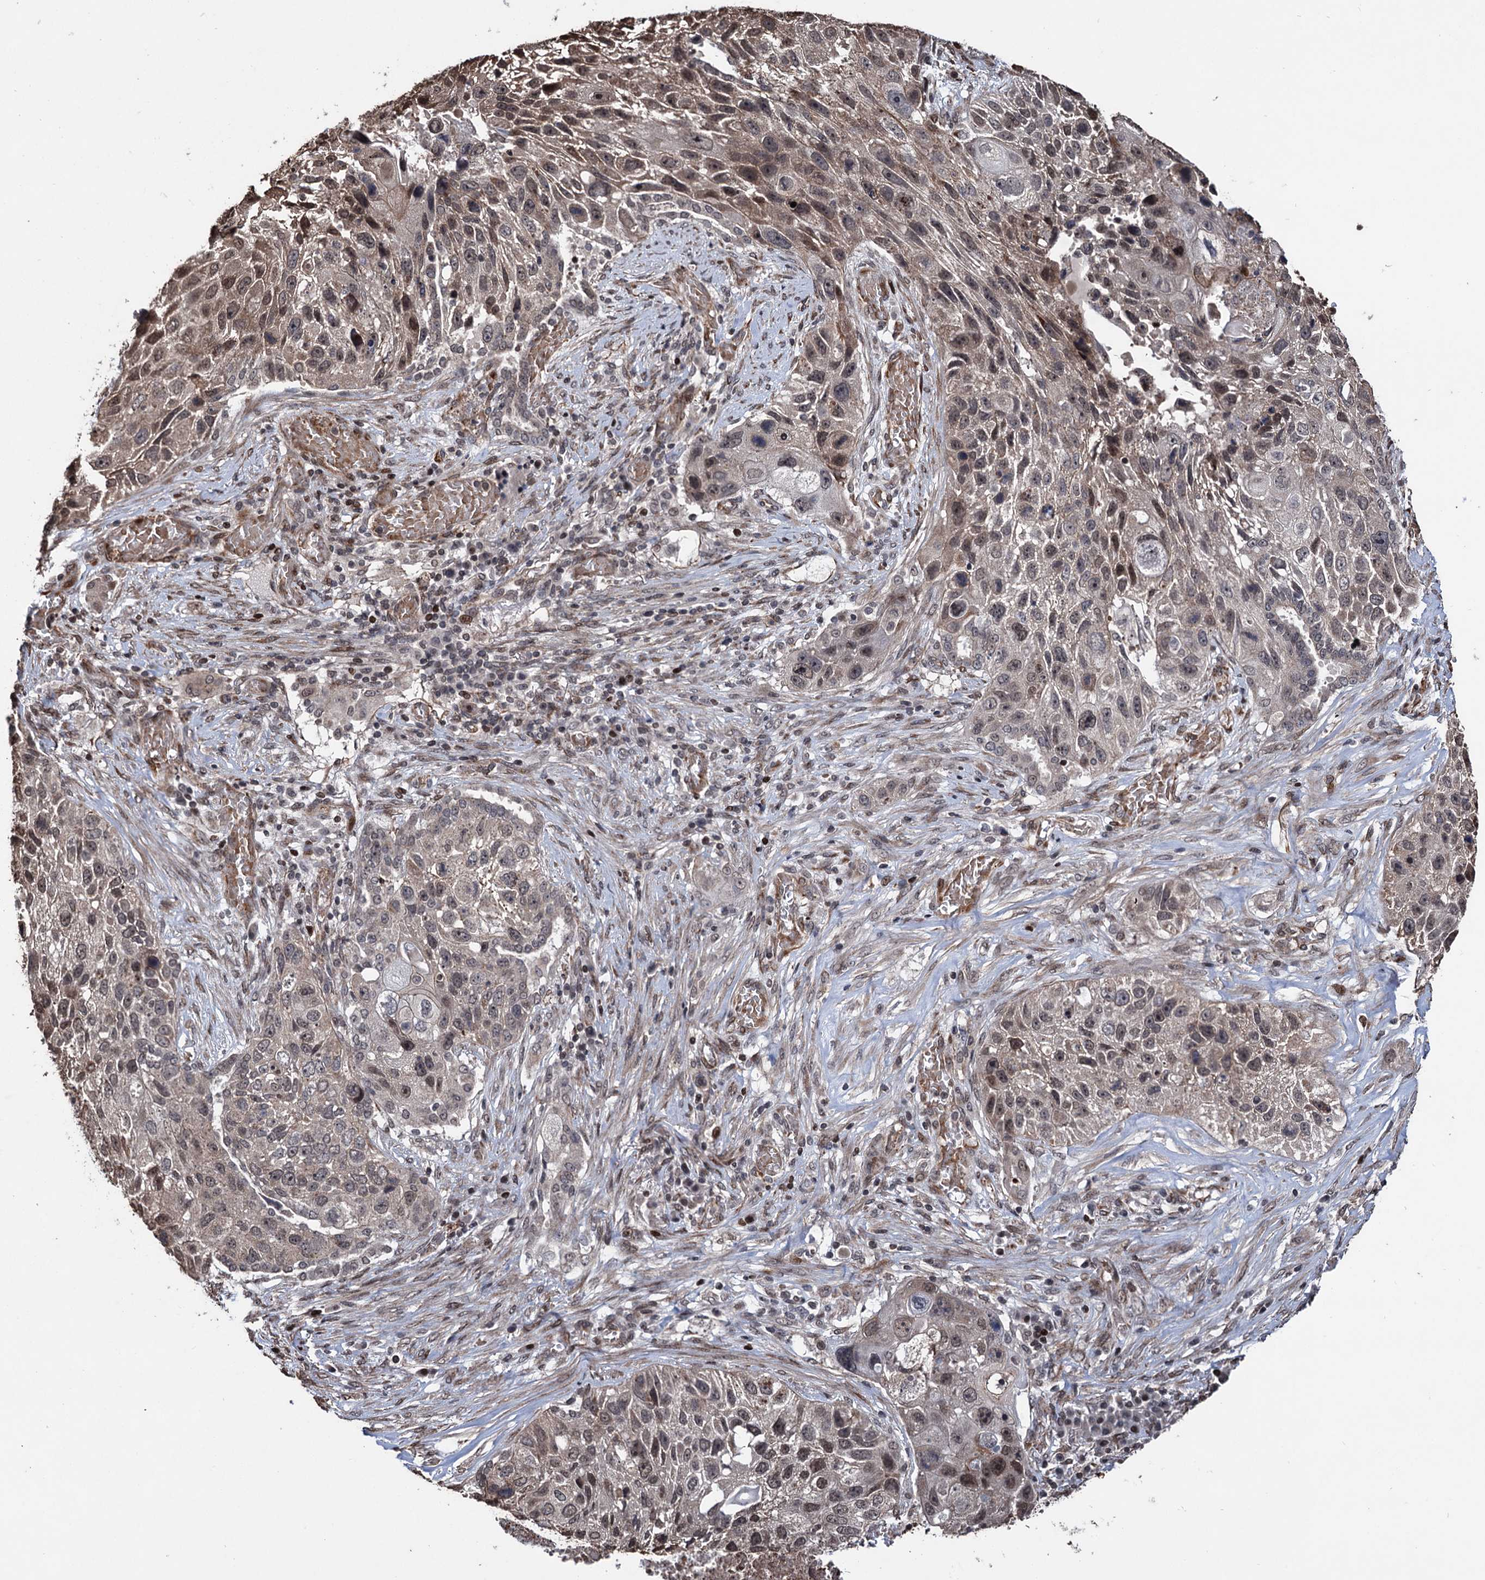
{"staining": {"intensity": "moderate", "quantity": "<25%", "location": "cytoplasmic/membranous,nuclear"}, "tissue": "lung cancer", "cell_type": "Tumor cells", "image_type": "cancer", "snomed": [{"axis": "morphology", "description": "Squamous cell carcinoma, NOS"}, {"axis": "topography", "description": "Lung"}], "caption": "Moderate cytoplasmic/membranous and nuclear protein staining is seen in approximately <25% of tumor cells in squamous cell carcinoma (lung). The protein is shown in brown color, while the nuclei are stained blue.", "gene": "EYA4", "patient": {"sex": "male", "age": 61}}